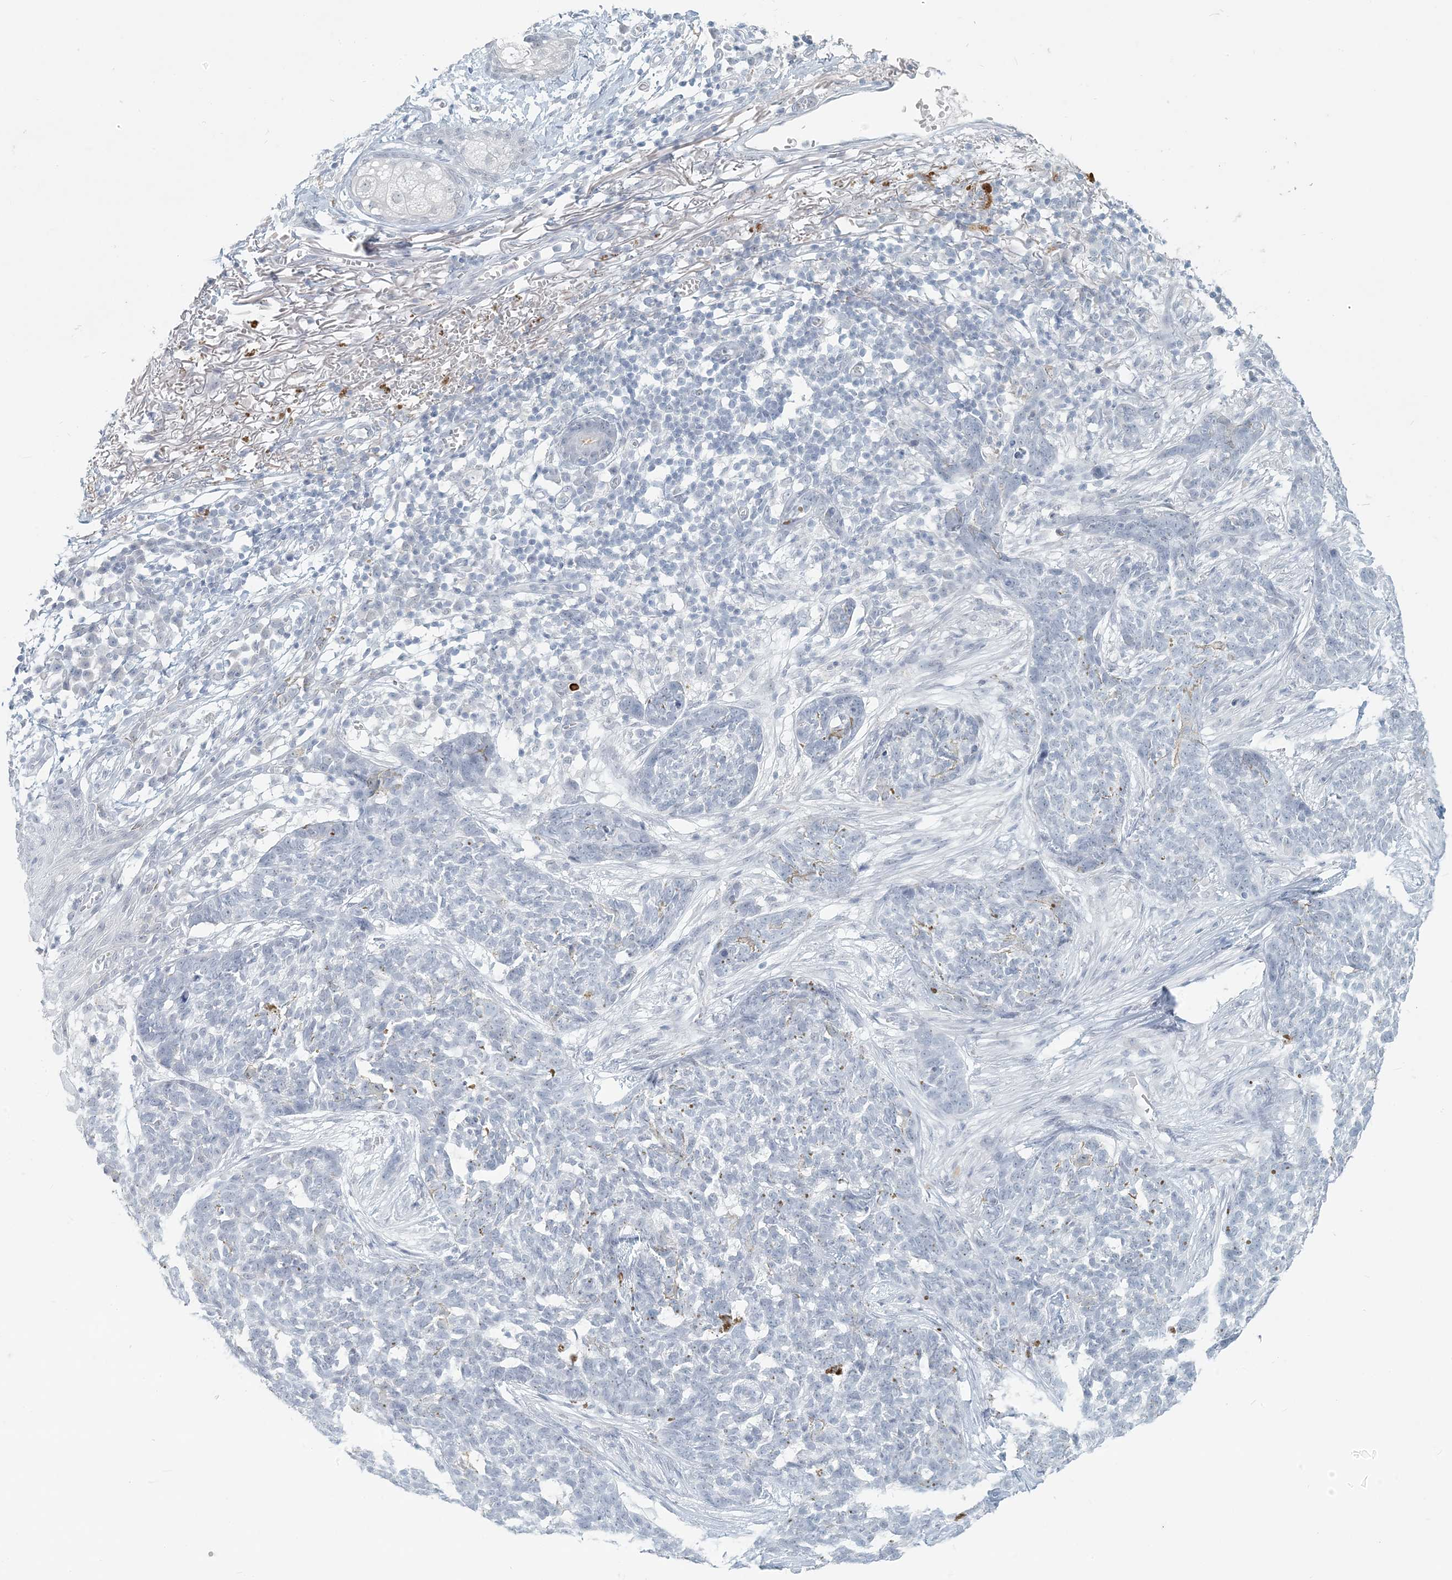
{"staining": {"intensity": "negative", "quantity": "none", "location": "none"}, "tissue": "skin cancer", "cell_type": "Tumor cells", "image_type": "cancer", "snomed": [{"axis": "morphology", "description": "Basal cell carcinoma"}, {"axis": "topography", "description": "Skin"}], "caption": "High magnification brightfield microscopy of skin cancer stained with DAB (3,3'-diaminobenzidine) (brown) and counterstained with hematoxylin (blue): tumor cells show no significant expression.", "gene": "SCML1", "patient": {"sex": "male", "age": 85}}